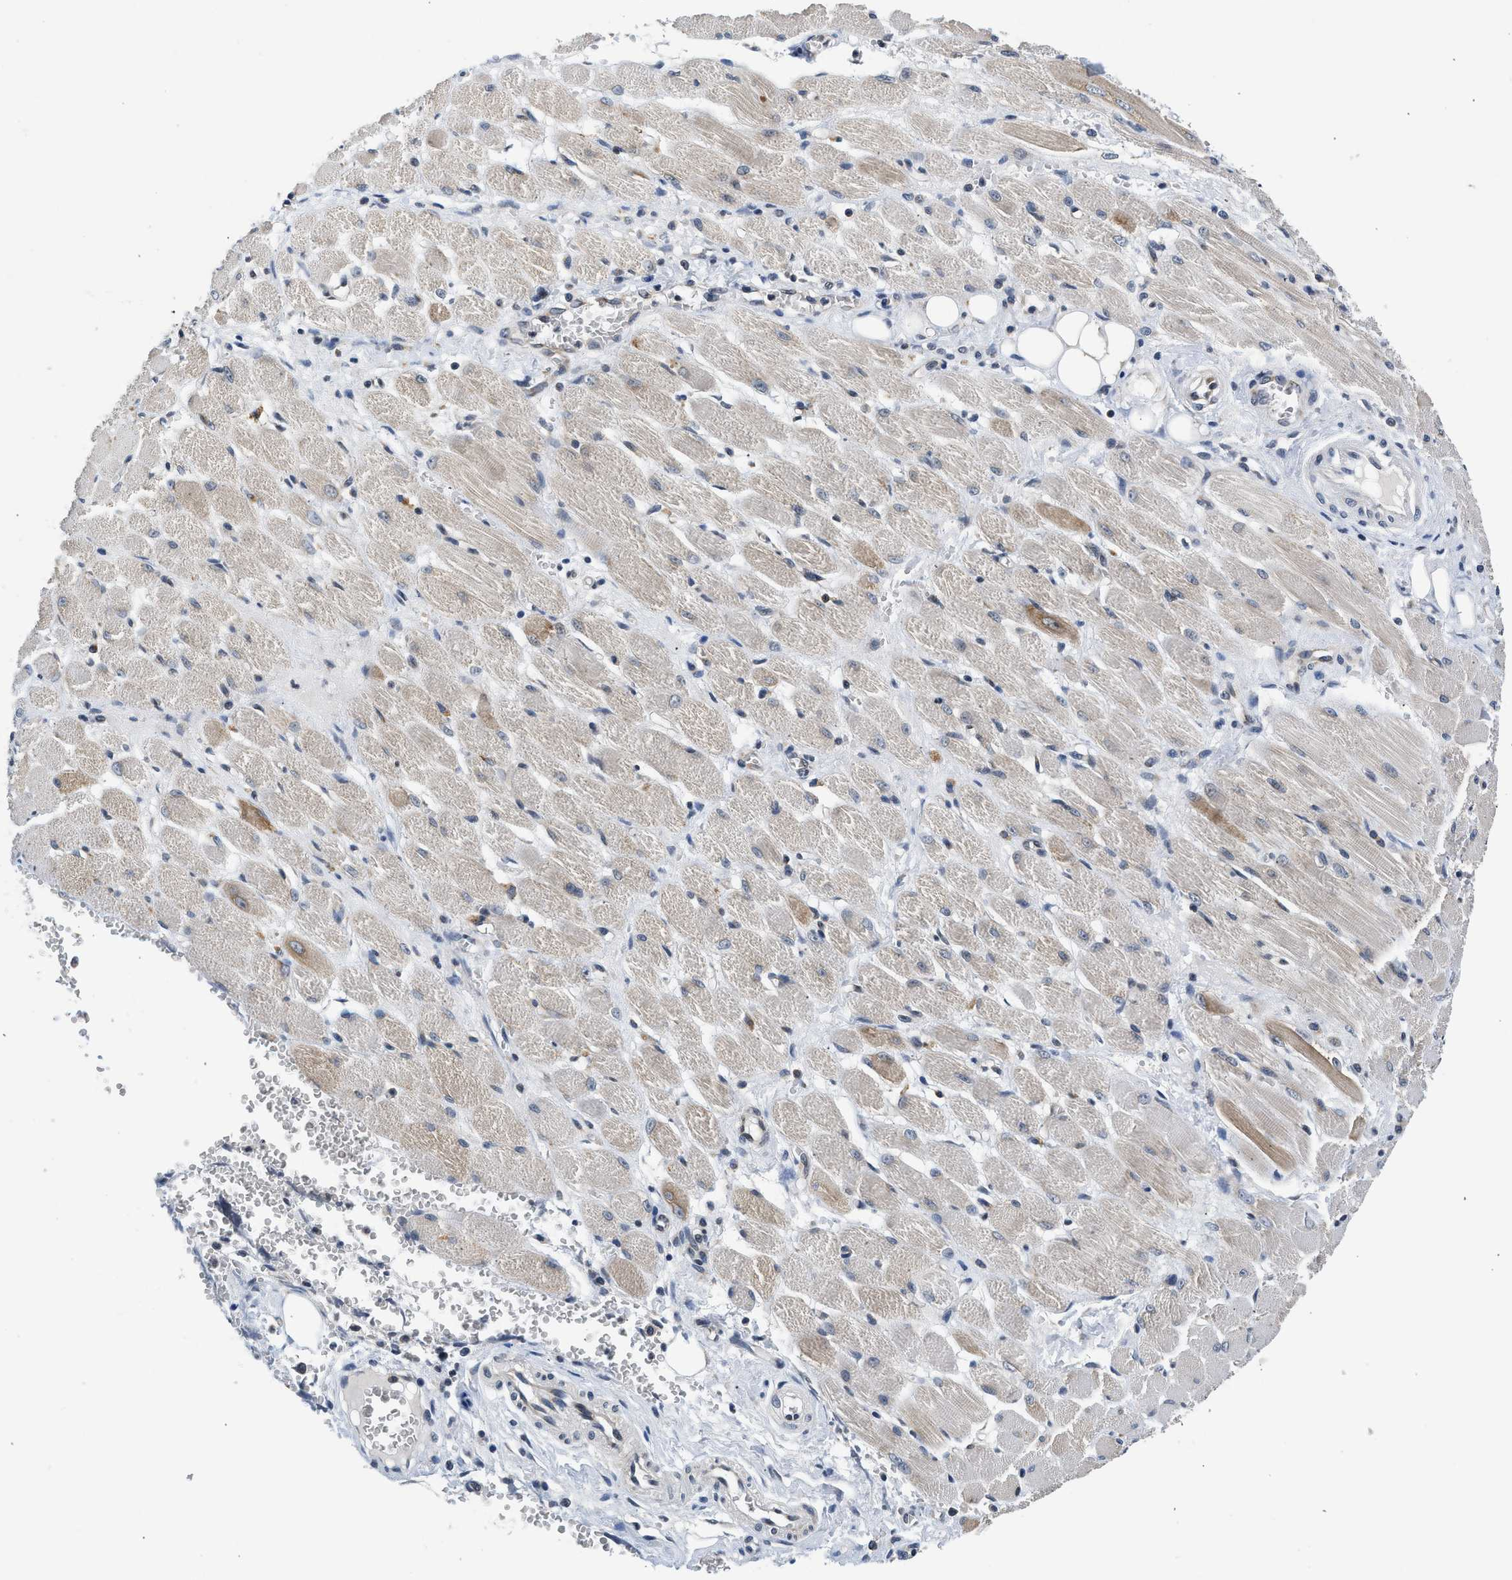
{"staining": {"intensity": "negative", "quantity": "none", "location": "none"}, "tissue": "adipose tissue", "cell_type": "Adipocytes", "image_type": "normal", "snomed": [{"axis": "morphology", "description": "Squamous cell carcinoma, NOS"}, {"axis": "topography", "description": "Oral tissue"}, {"axis": "topography", "description": "Head-Neck"}], "caption": "High magnification brightfield microscopy of unremarkable adipose tissue stained with DAB (3,3'-diaminobenzidine) (brown) and counterstained with hematoxylin (blue): adipocytes show no significant staining. (DAB immunohistochemistry (IHC), high magnification).", "gene": "PA2G4", "patient": {"sex": "female", "age": 50}}